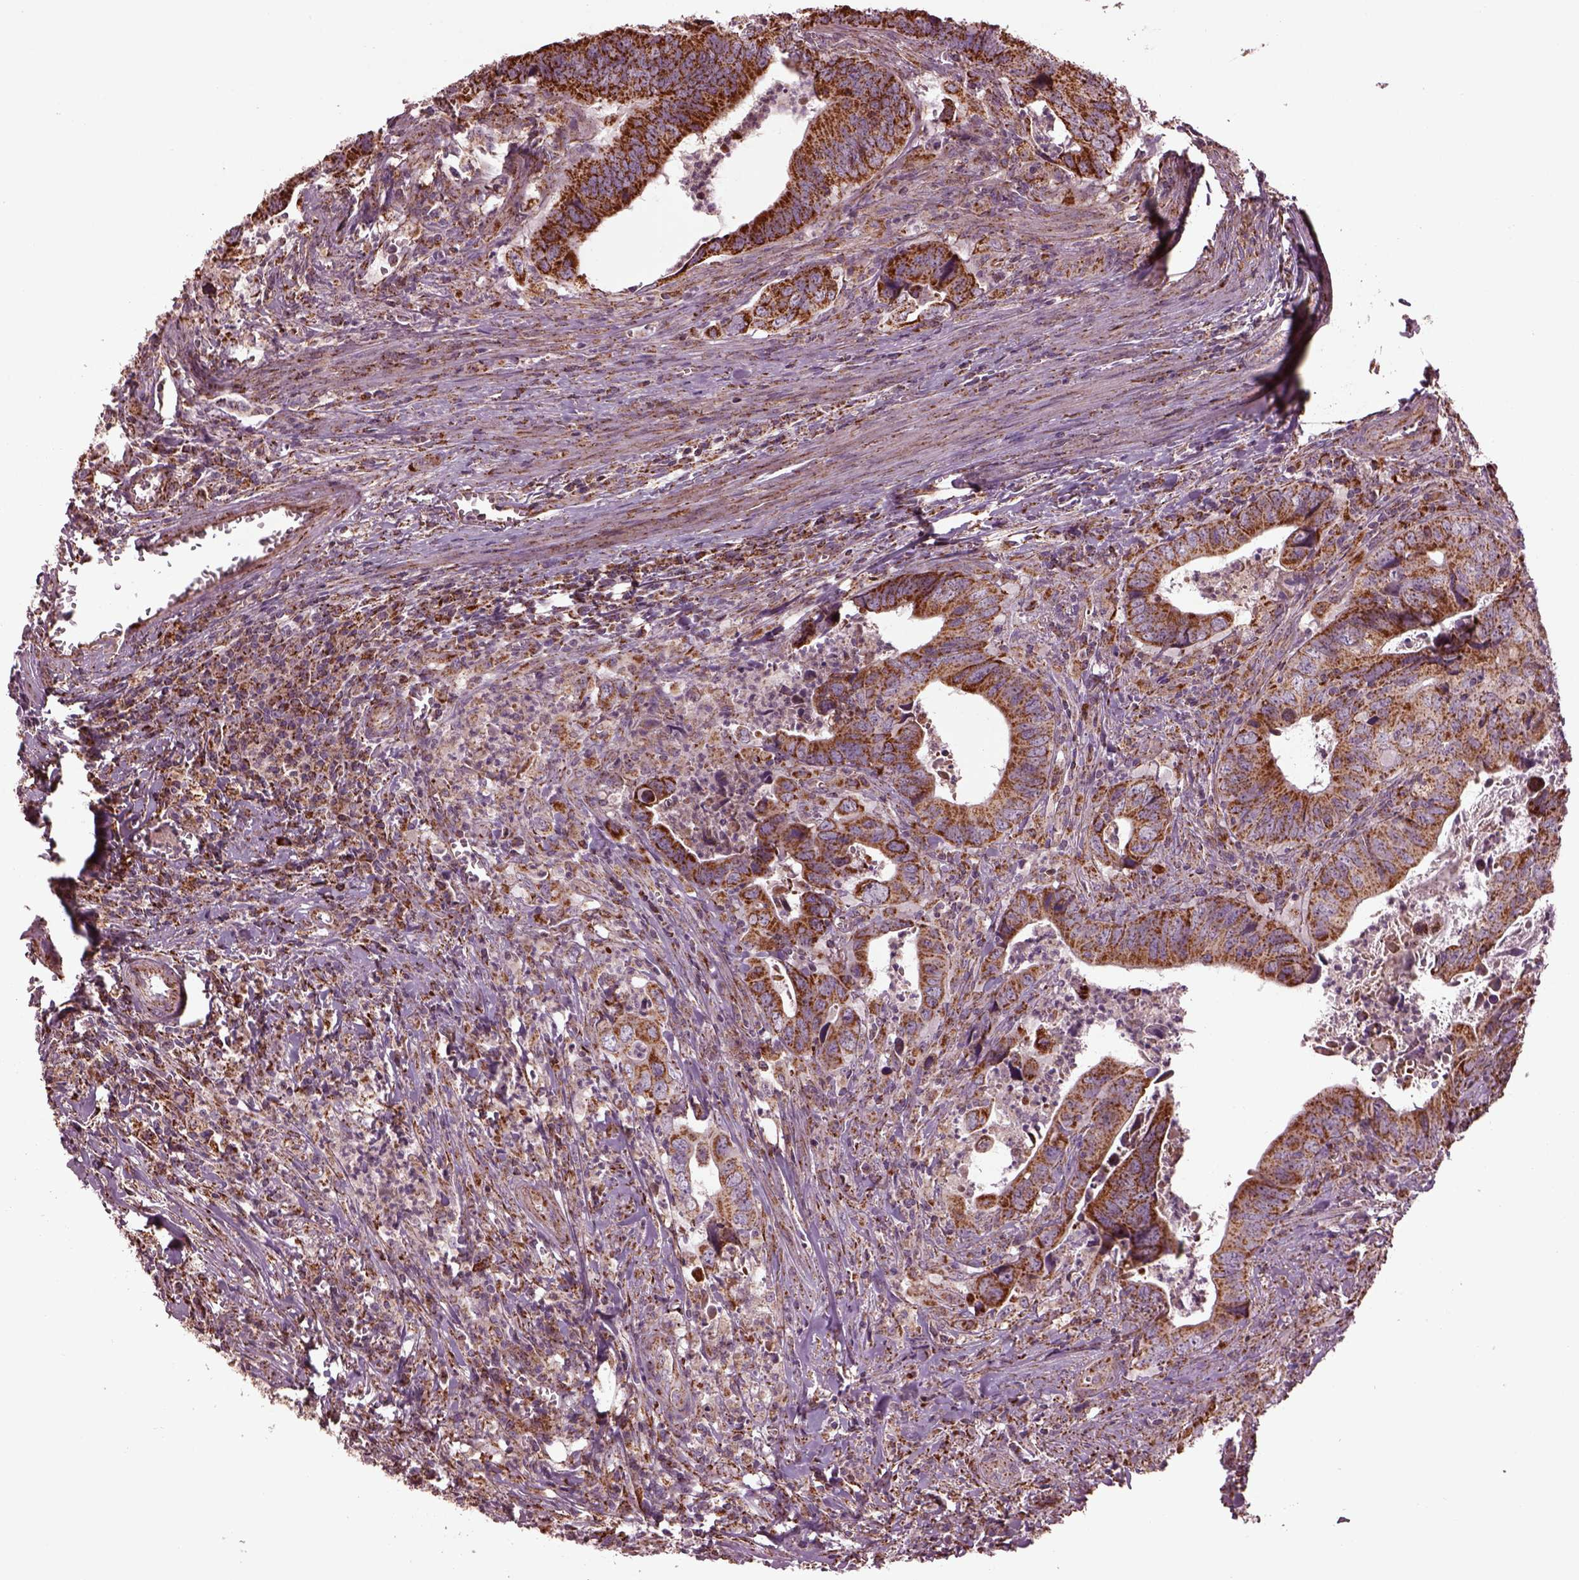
{"staining": {"intensity": "moderate", "quantity": ">75%", "location": "cytoplasmic/membranous"}, "tissue": "colorectal cancer", "cell_type": "Tumor cells", "image_type": "cancer", "snomed": [{"axis": "morphology", "description": "Adenocarcinoma, NOS"}, {"axis": "topography", "description": "Colon"}], "caption": "The photomicrograph demonstrates immunohistochemical staining of colorectal adenocarcinoma. There is moderate cytoplasmic/membranous staining is seen in about >75% of tumor cells.", "gene": "TMEM254", "patient": {"sex": "female", "age": 82}}